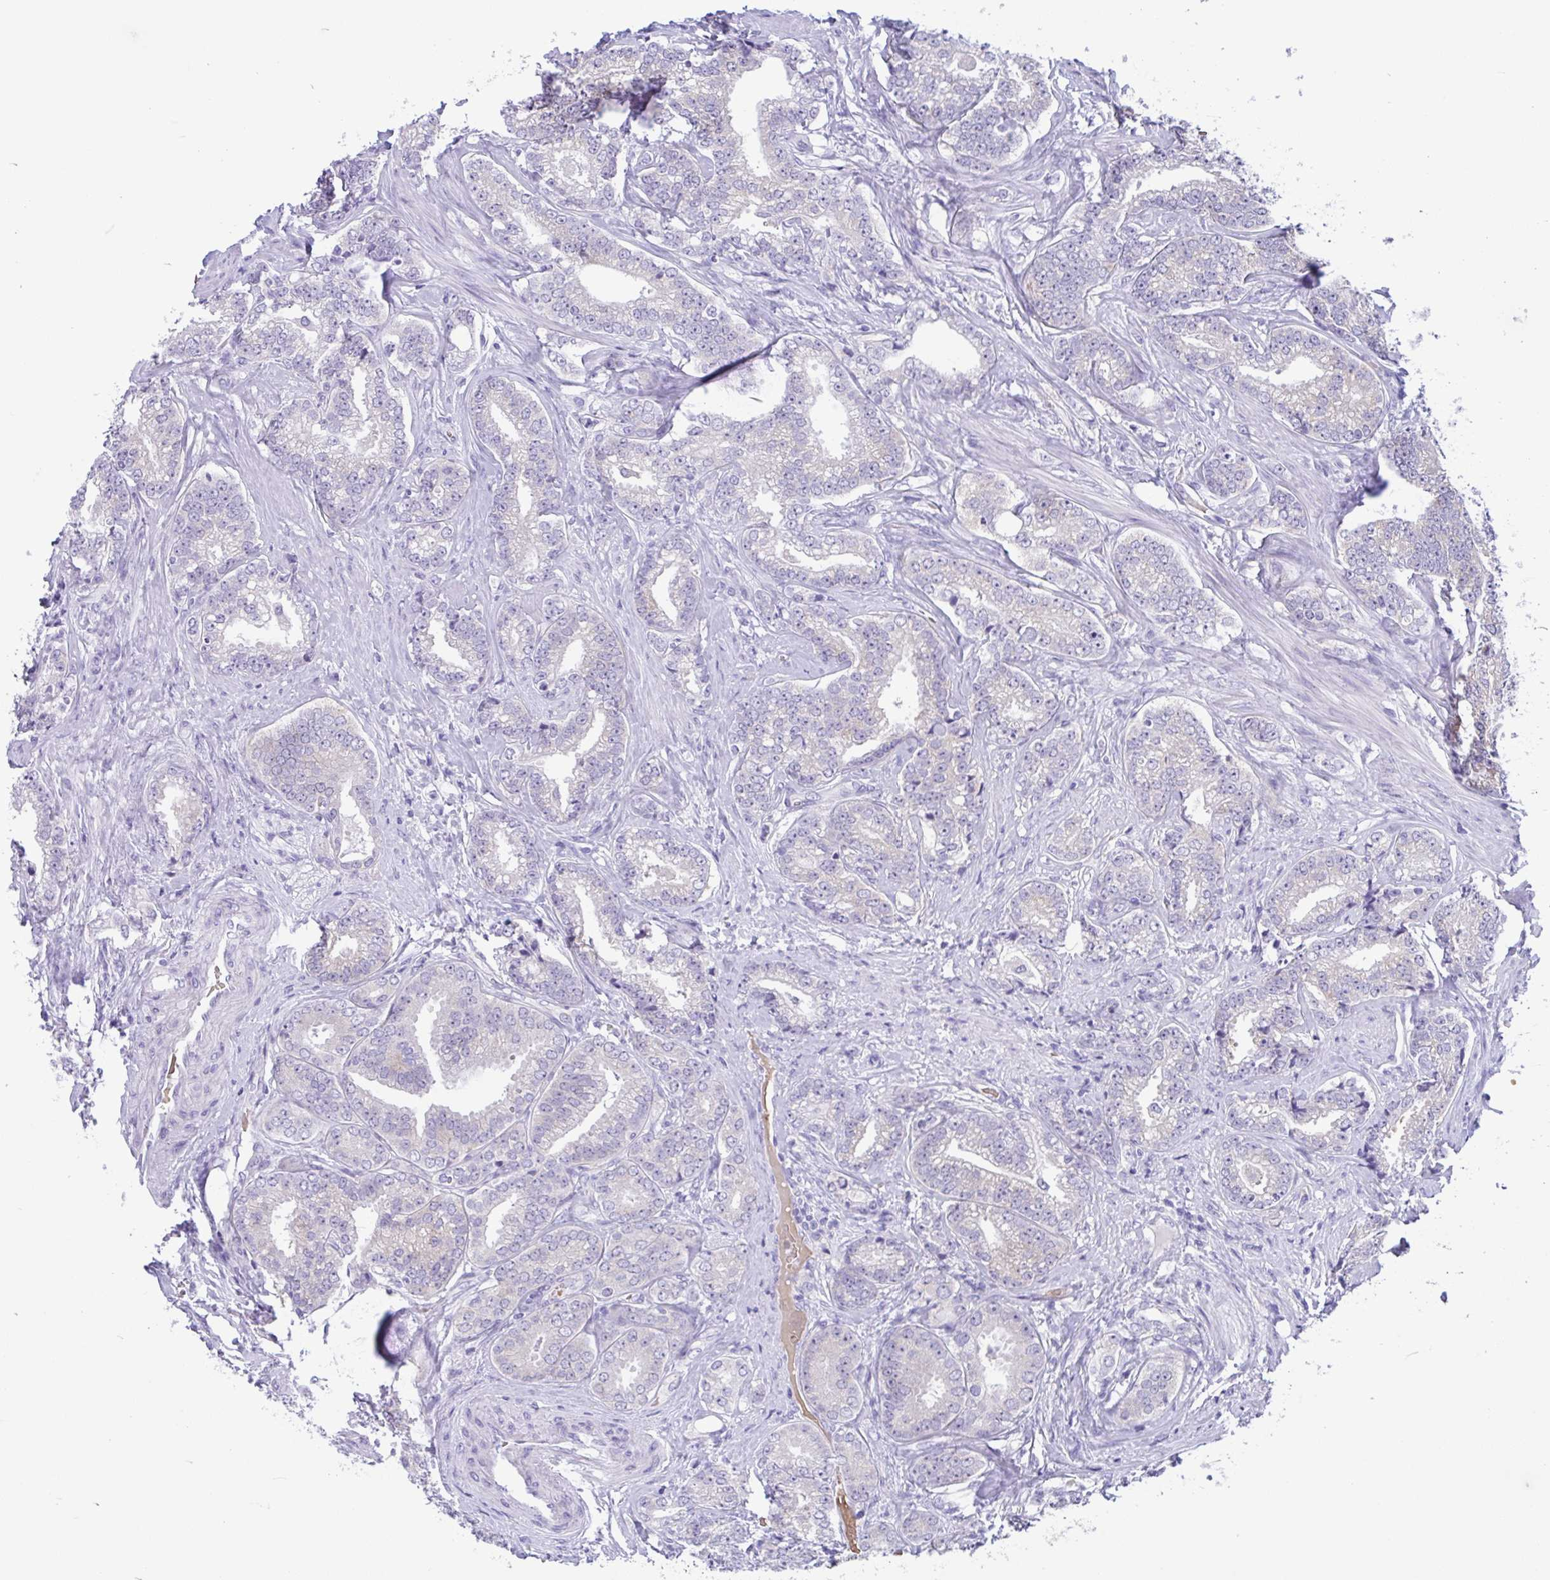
{"staining": {"intensity": "negative", "quantity": "none", "location": "none"}, "tissue": "prostate cancer", "cell_type": "Tumor cells", "image_type": "cancer", "snomed": [{"axis": "morphology", "description": "Adenocarcinoma, Low grade"}, {"axis": "topography", "description": "Prostate"}], "caption": "Tumor cells are negative for protein expression in human prostate cancer. Brightfield microscopy of IHC stained with DAB (brown) and hematoxylin (blue), captured at high magnification.", "gene": "TMEM79", "patient": {"sex": "male", "age": 63}}